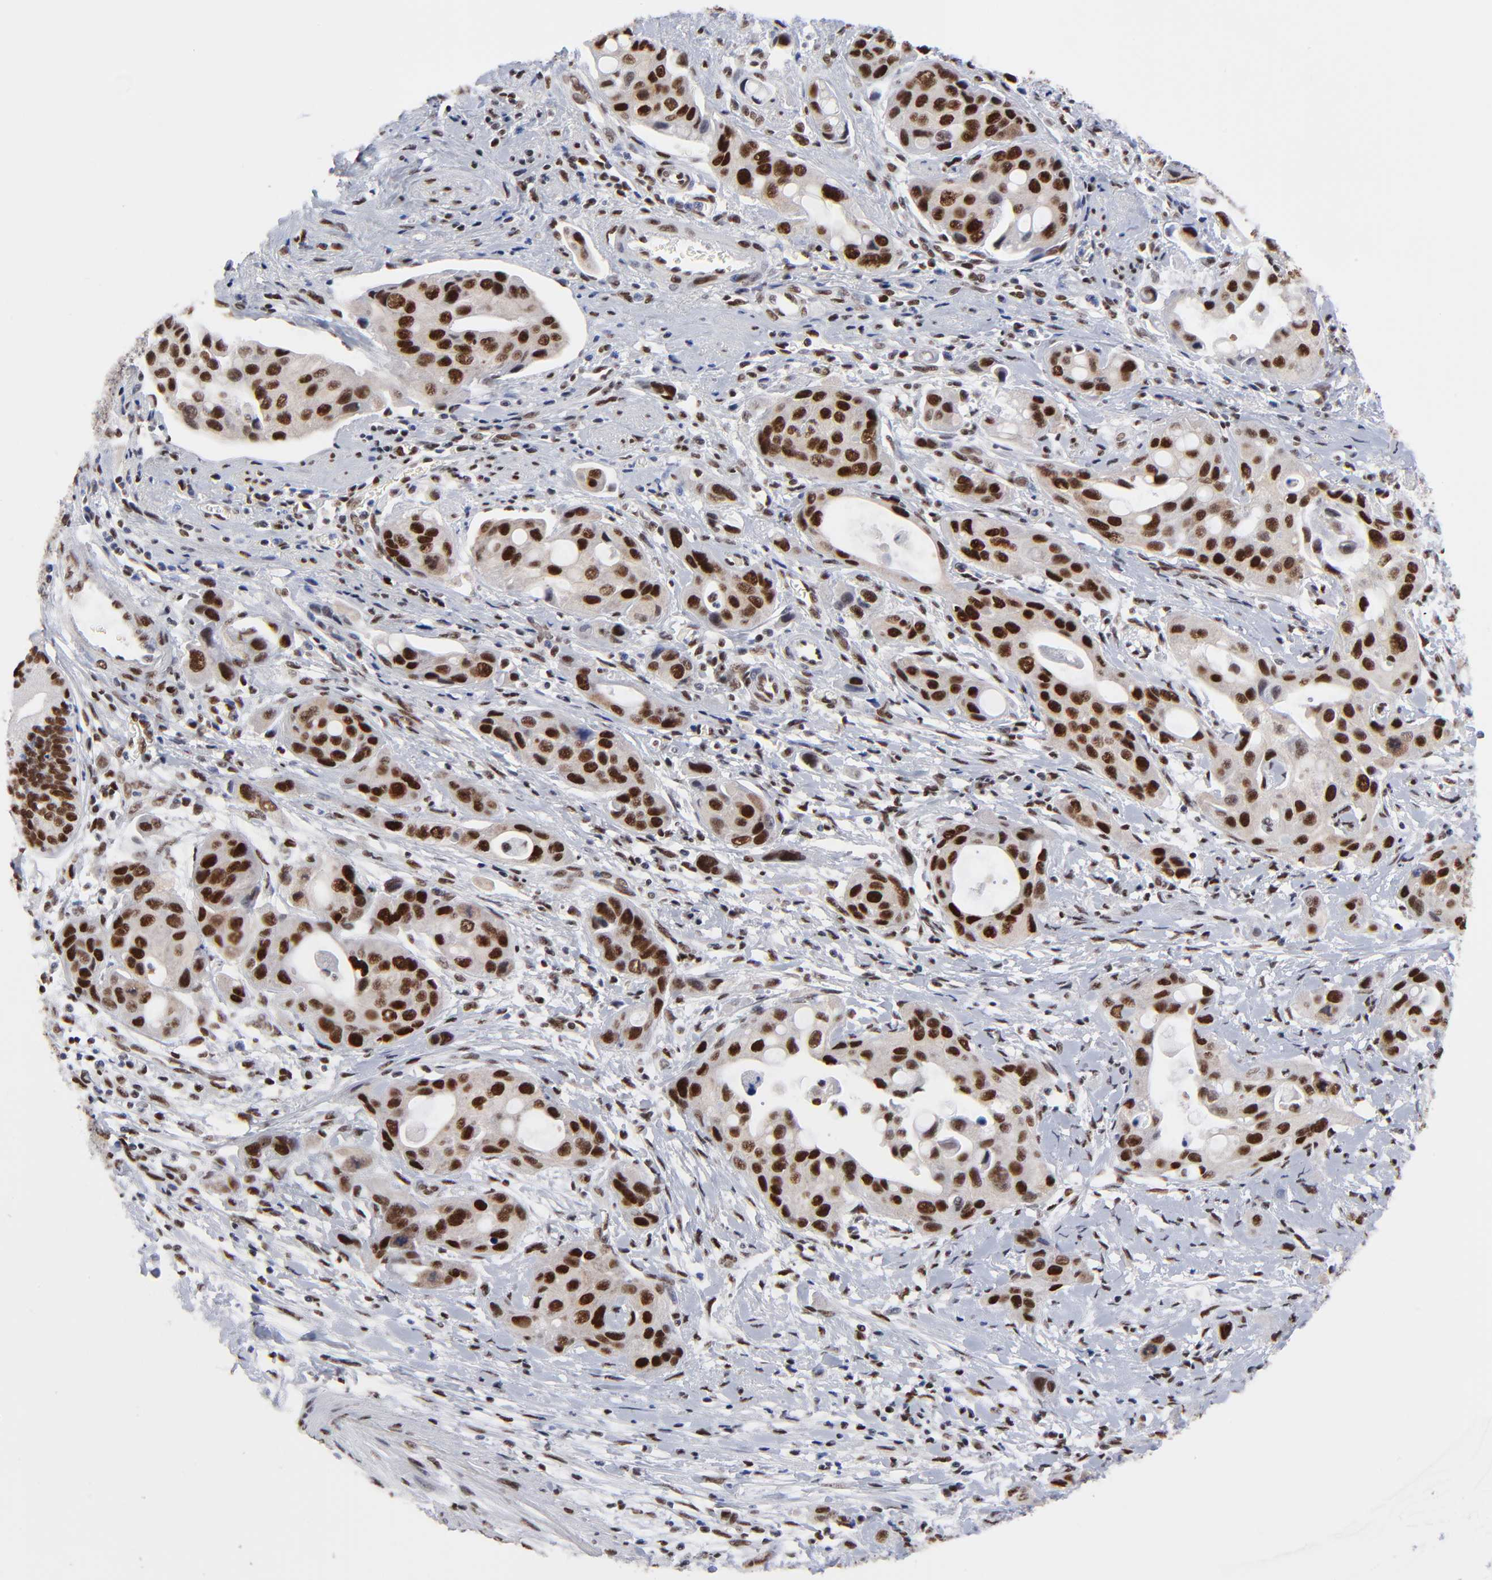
{"staining": {"intensity": "strong", "quantity": ">75%", "location": "nuclear"}, "tissue": "pancreatic cancer", "cell_type": "Tumor cells", "image_type": "cancer", "snomed": [{"axis": "morphology", "description": "Adenocarcinoma, NOS"}, {"axis": "topography", "description": "Pancreas"}], "caption": "Brown immunohistochemical staining in pancreatic cancer demonstrates strong nuclear staining in approximately >75% of tumor cells. The protein of interest is stained brown, and the nuclei are stained in blue (DAB (3,3'-diaminobenzidine) IHC with brightfield microscopy, high magnification).", "gene": "ZMYM3", "patient": {"sex": "female", "age": 60}}